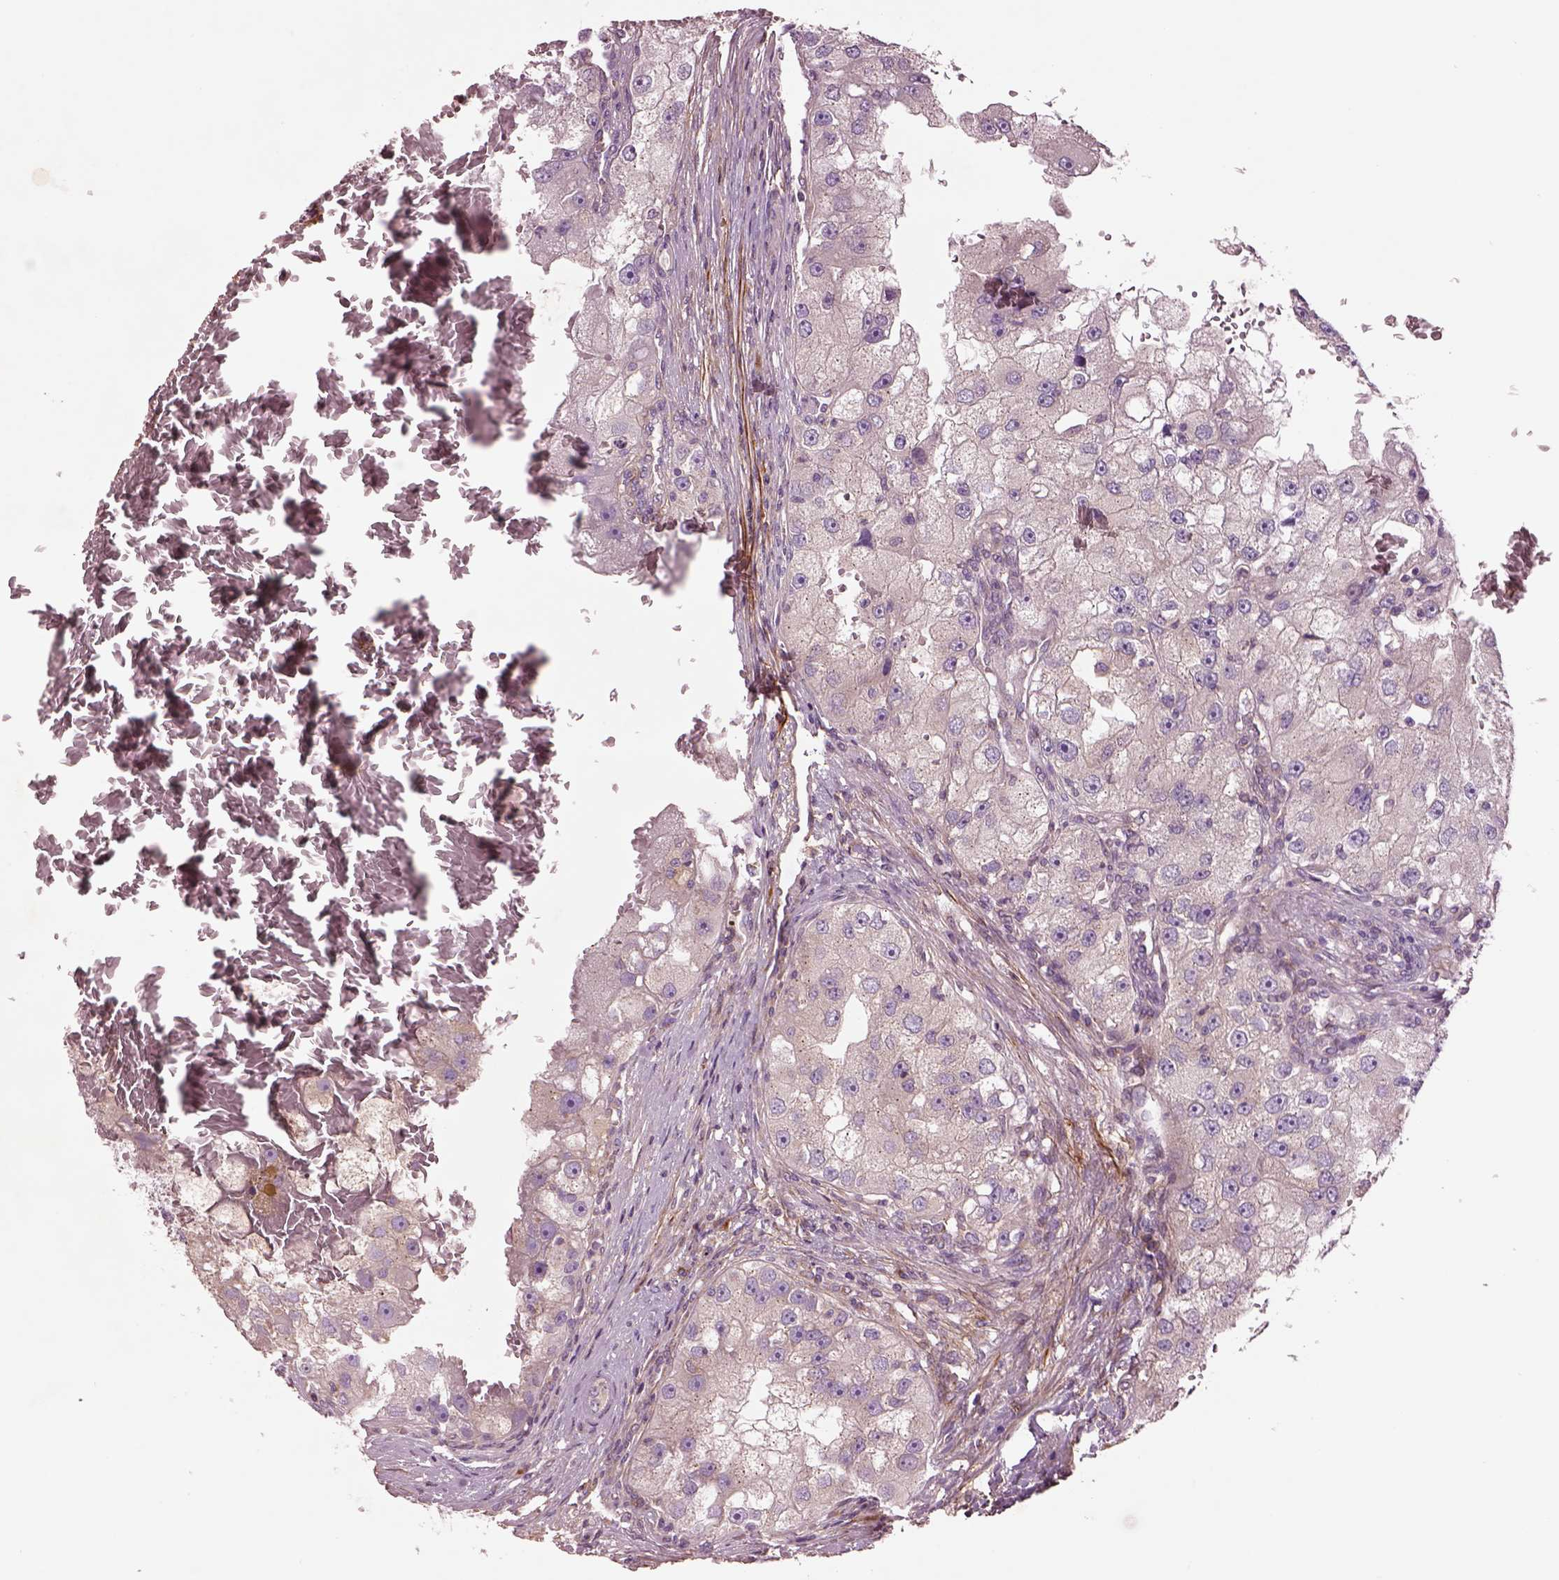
{"staining": {"intensity": "negative", "quantity": "none", "location": "none"}, "tissue": "renal cancer", "cell_type": "Tumor cells", "image_type": "cancer", "snomed": [{"axis": "morphology", "description": "Adenocarcinoma, NOS"}, {"axis": "topography", "description": "Kidney"}], "caption": "Photomicrograph shows no protein positivity in tumor cells of renal cancer tissue.", "gene": "SEC23A", "patient": {"sex": "male", "age": 63}}